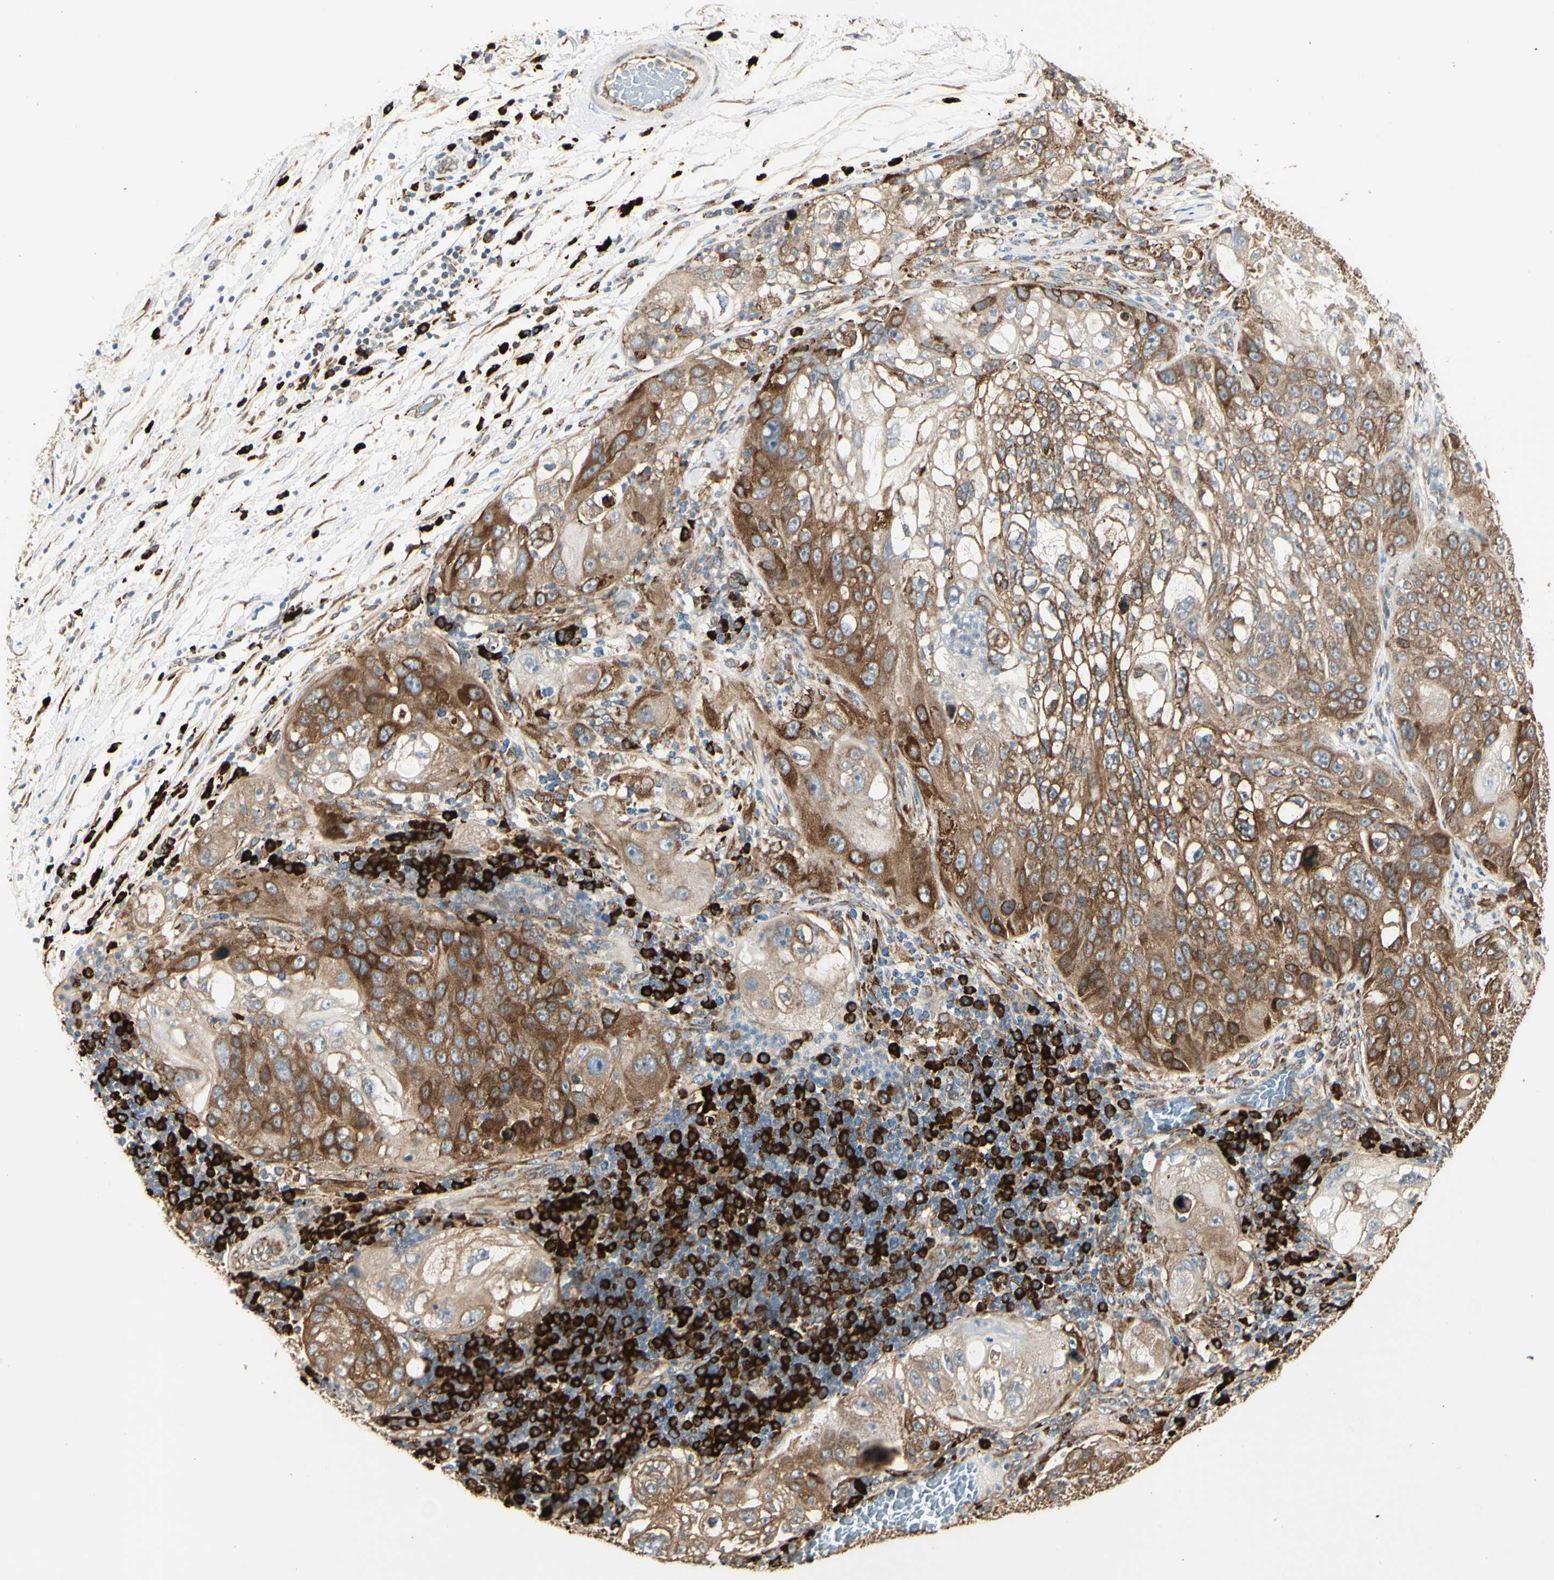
{"staining": {"intensity": "moderate", "quantity": ">75%", "location": "cytoplasmic/membranous"}, "tissue": "lung cancer", "cell_type": "Tumor cells", "image_type": "cancer", "snomed": [{"axis": "morphology", "description": "Inflammation, NOS"}, {"axis": "morphology", "description": "Squamous cell carcinoma, NOS"}, {"axis": "topography", "description": "Lymph node"}, {"axis": "topography", "description": "Soft tissue"}, {"axis": "topography", "description": "Lung"}], "caption": "Immunohistochemical staining of human lung cancer (squamous cell carcinoma) exhibits moderate cytoplasmic/membranous protein staining in approximately >75% of tumor cells.", "gene": "HSP90B1", "patient": {"sex": "male", "age": 66}}